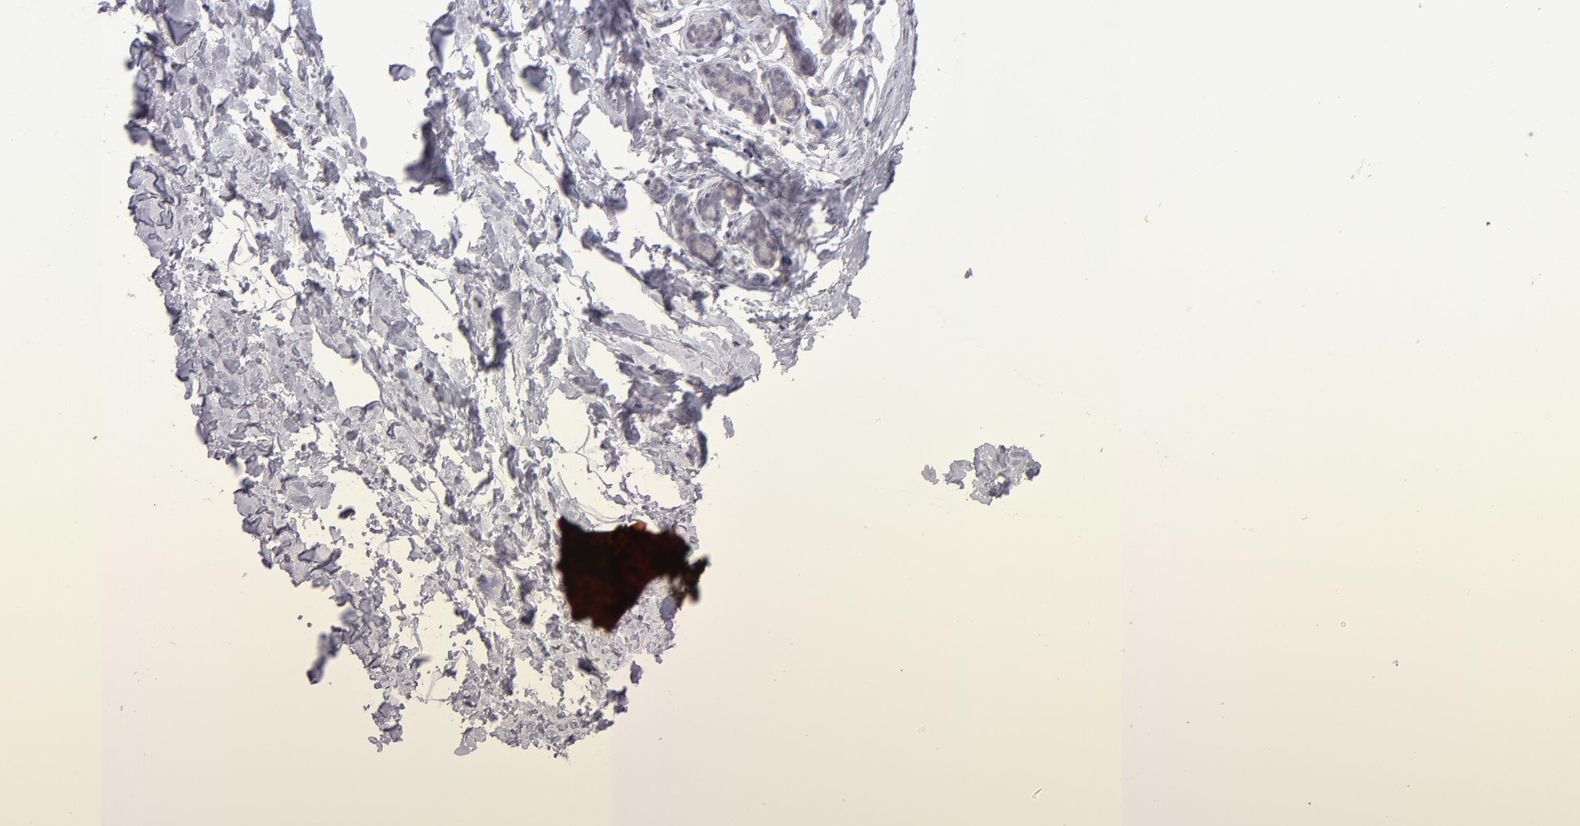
{"staining": {"intensity": "negative", "quantity": "none", "location": "none"}, "tissue": "breast", "cell_type": "Adipocytes", "image_type": "normal", "snomed": [{"axis": "morphology", "description": "Normal tissue, NOS"}, {"axis": "topography", "description": "Breast"}], "caption": "Image shows no significant protein staining in adipocytes of normal breast. (DAB (3,3'-diaminobenzidine) immunohistochemistry (IHC), high magnification).", "gene": "THBD", "patient": {"sex": "female", "age": 23}}